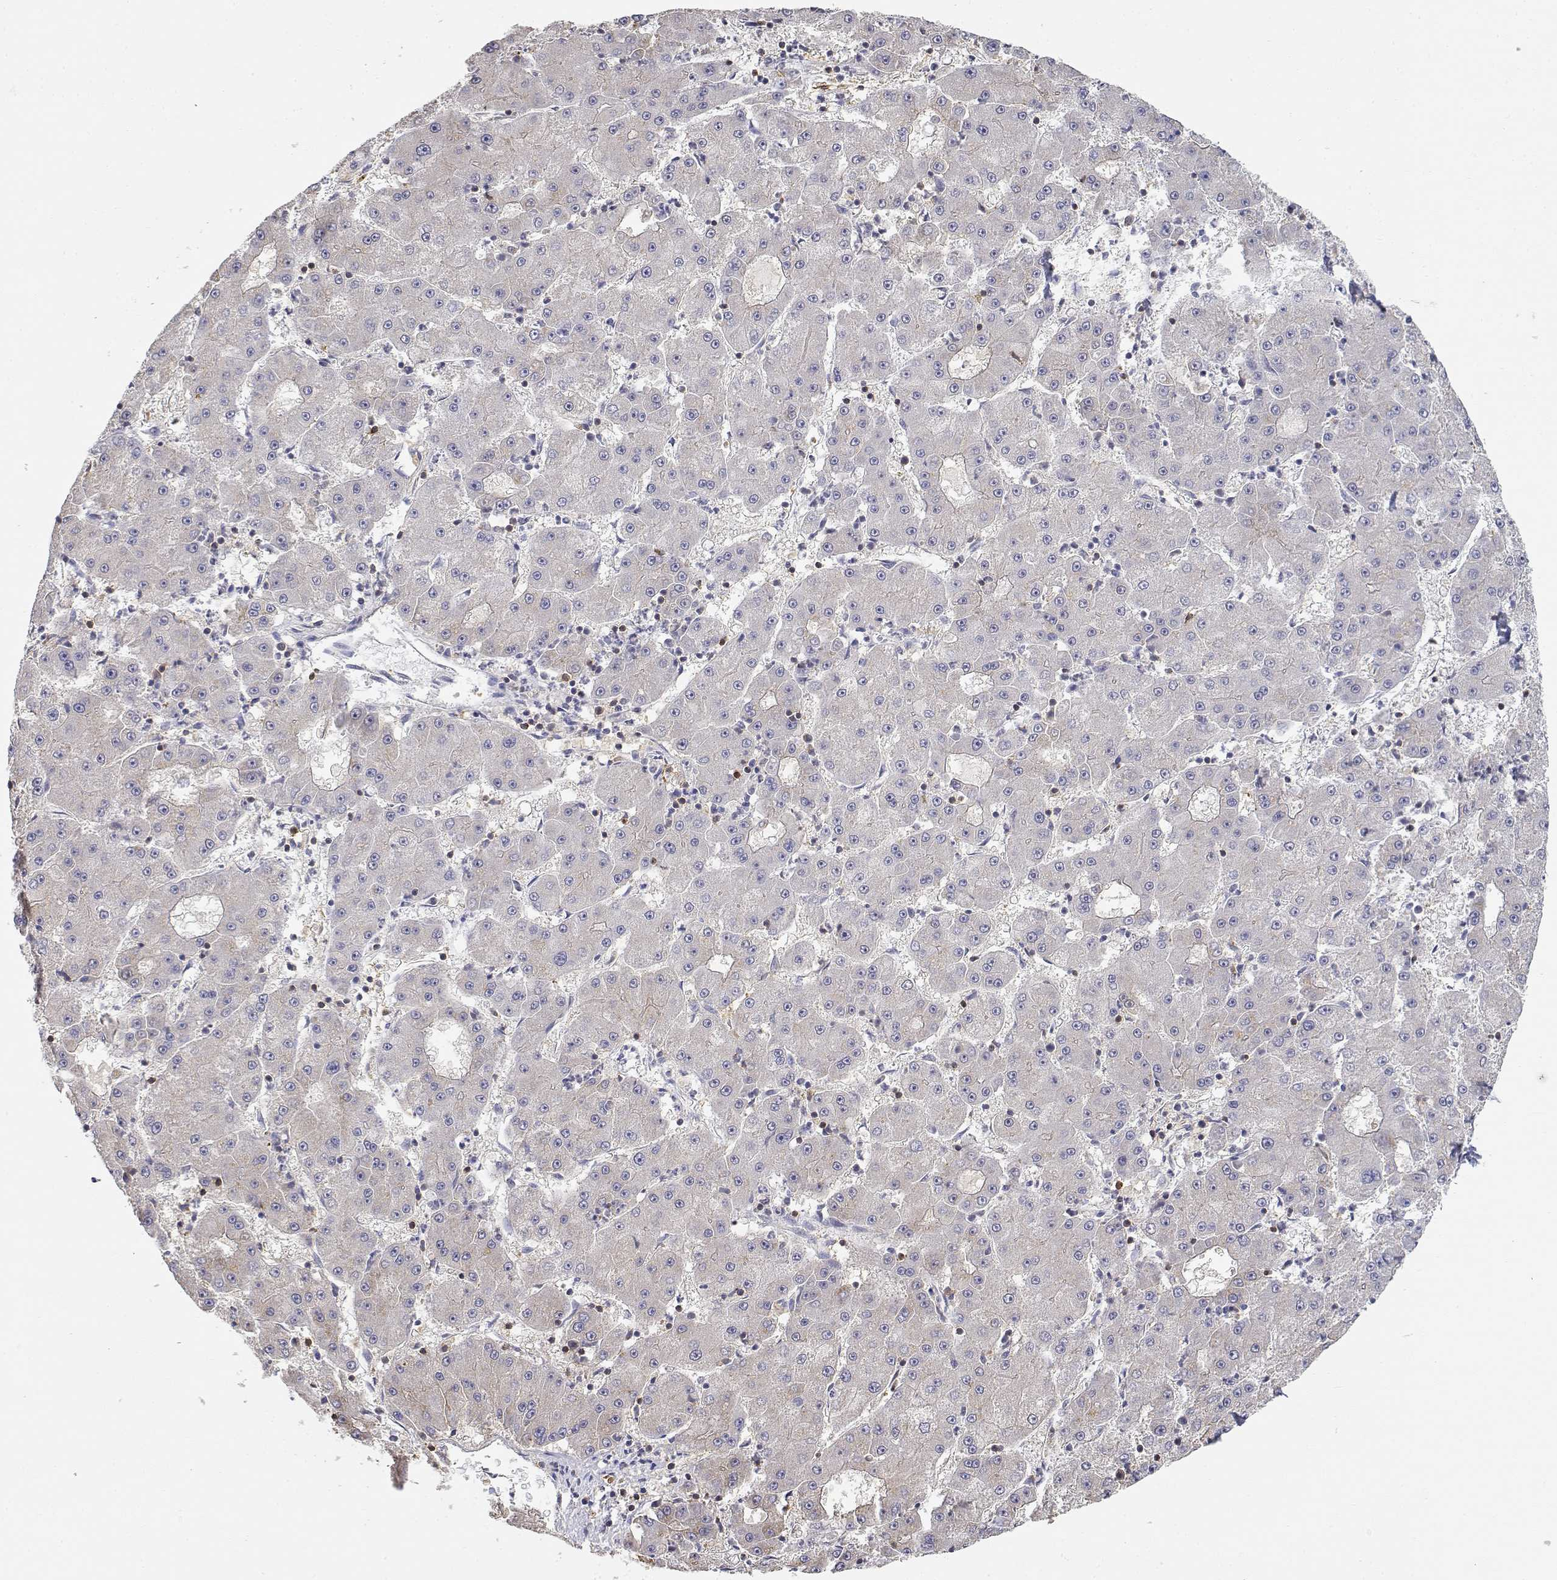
{"staining": {"intensity": "negative", "quantity": "none", "location": "none"}, "tissue": "liver cancer", "cell_type": "Tumor cells", "image_type": "cancer", "snomed": [{"axis": "morphology", "description": "Carcinoma, Hepatocellular, NOS"}, {"axis": "topography", "description": "Liver"}], "caption": "Immunohistochemical staining of liver hepatocellular carcinoma displays no significant expression in tumor cells.", "gene": "ADA", "patient": {"sex": "male", "age": 73}}